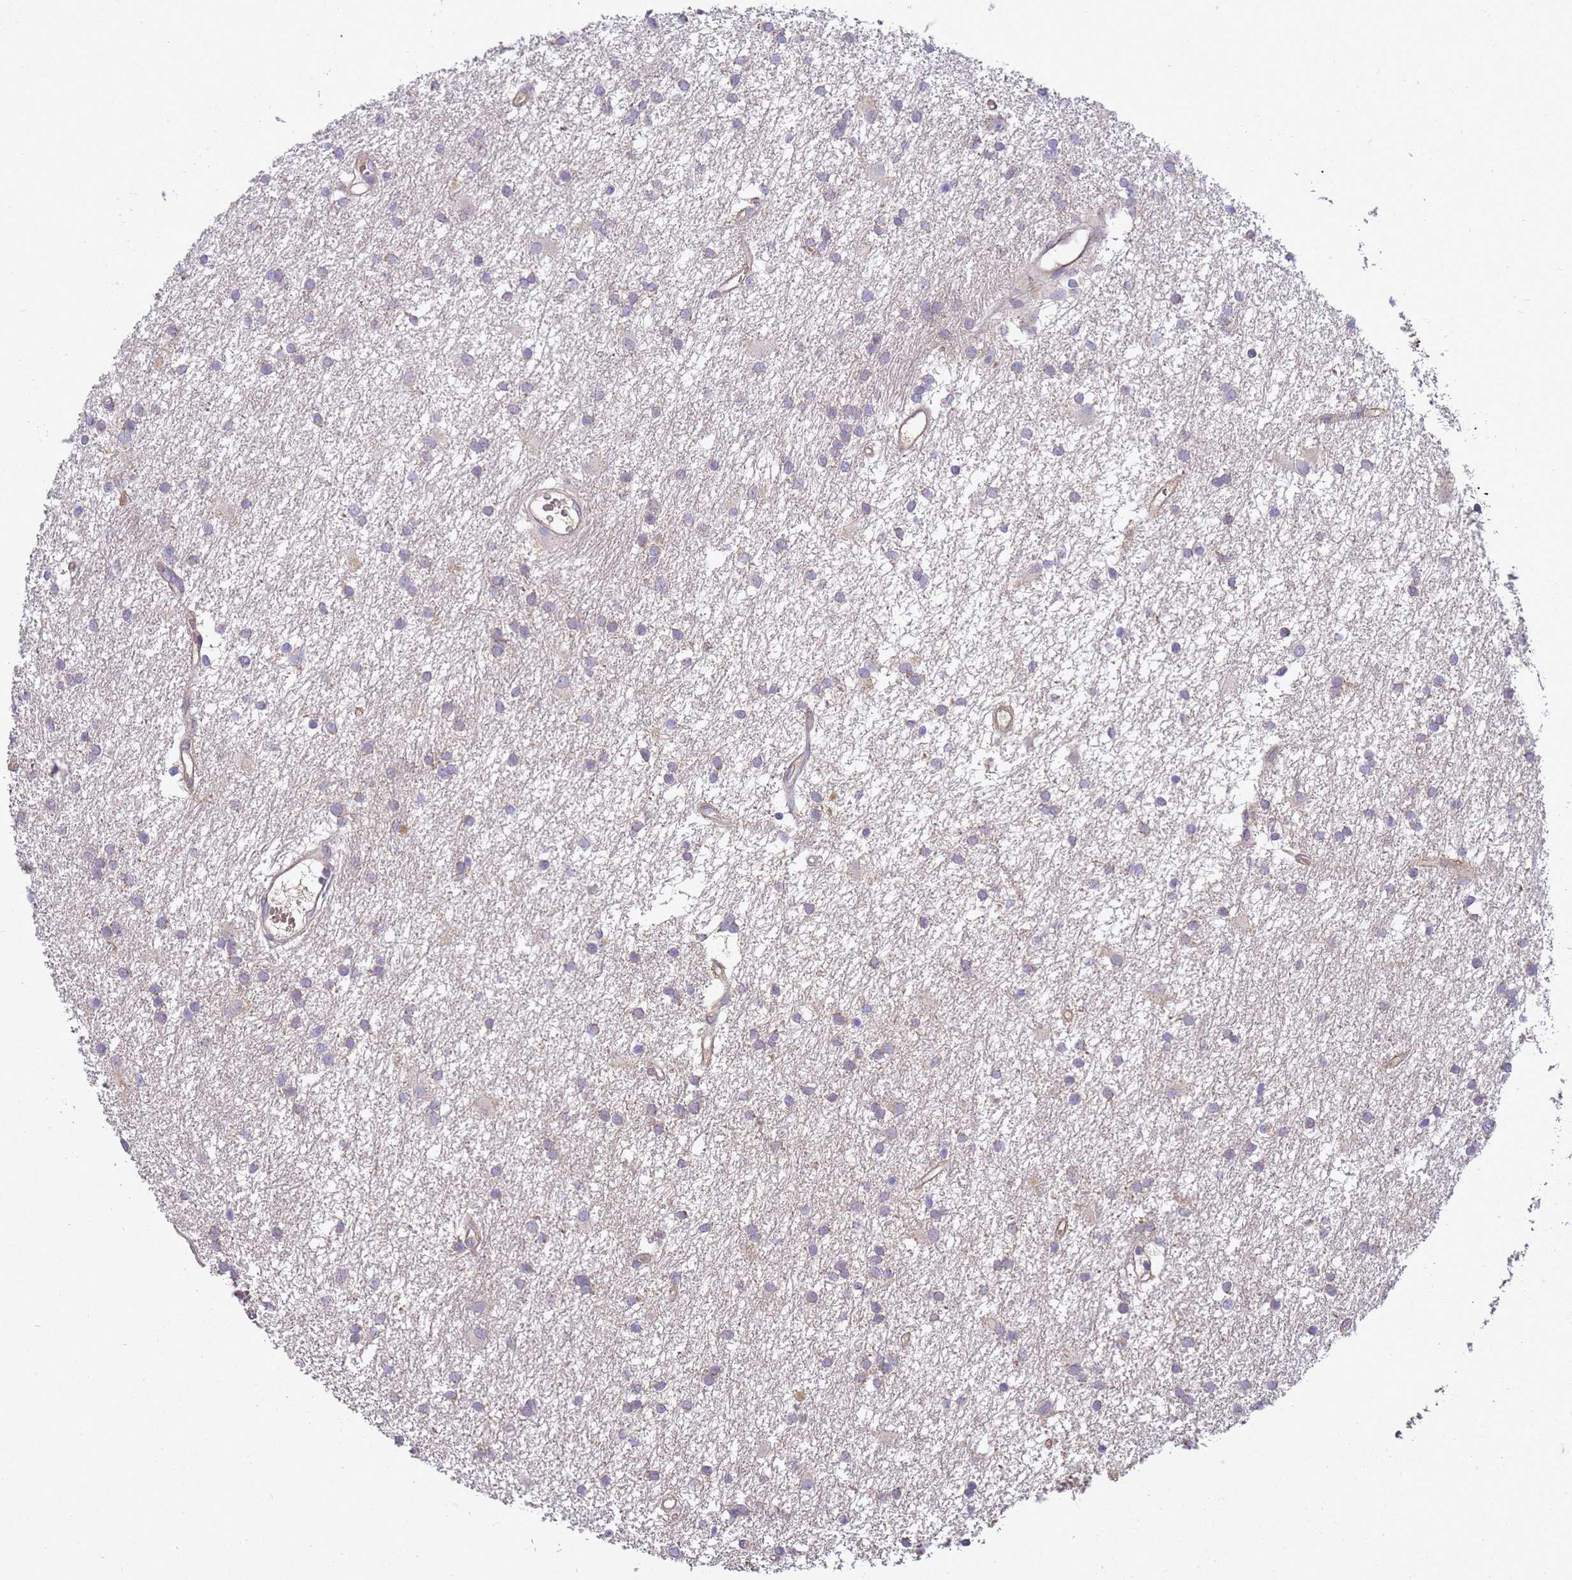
{"staining": {"intensity": "negative", "quantity": "none", "location": "none"}, "tissue": "glioma", "cell_type": "Tumor cells", "image_type": "cancer", "snomed": [{"axis": "morphology", "description": "Glioma, malignant, High grade"}, {"axis": "topography", "description": "Brain"}], "caption": "Tumor cells are negative for protein expression in human glioma.", "gene": "TBCD", "patient": {"sex": "male", "age": 77}}